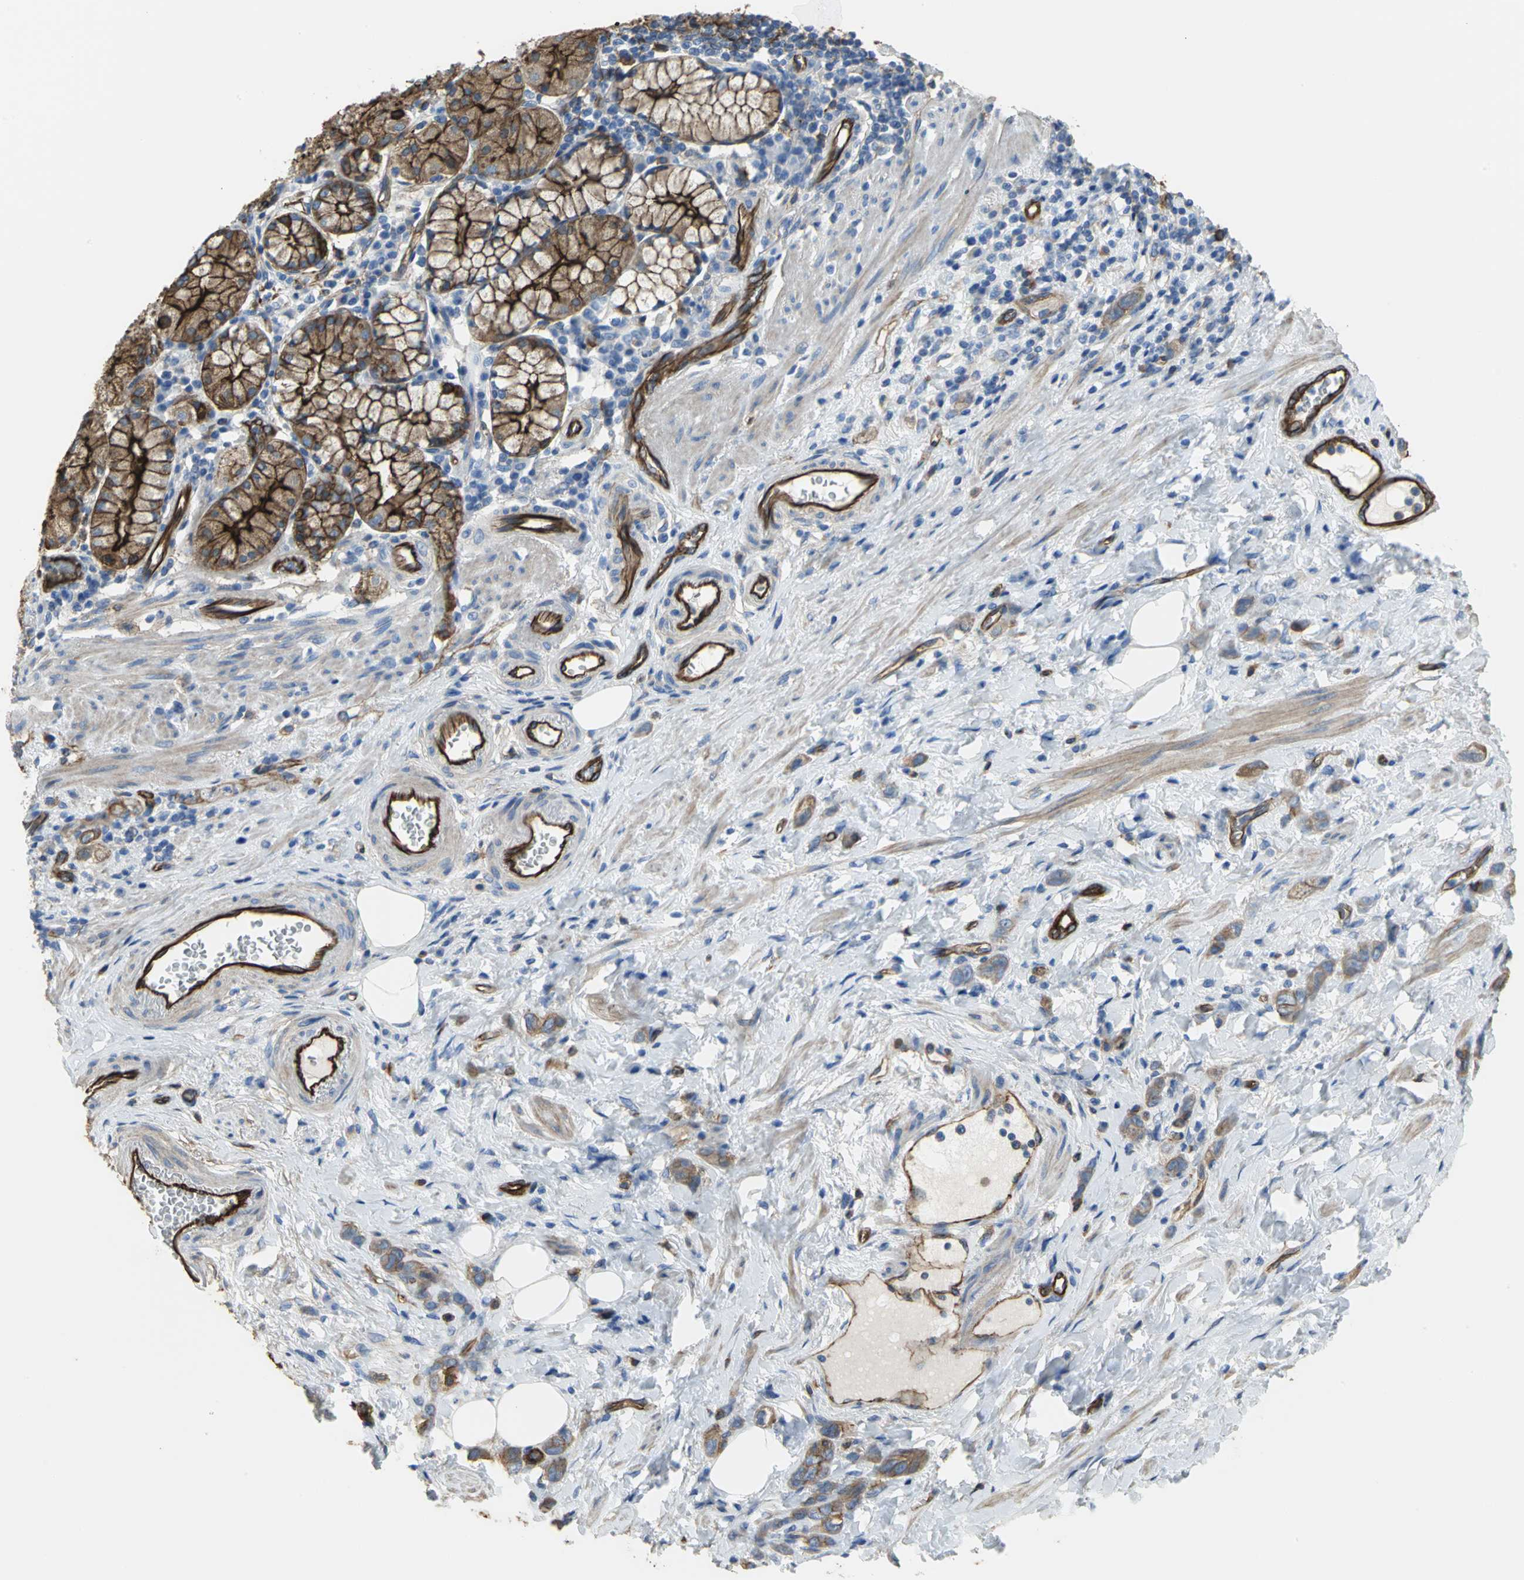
{"staining": {"intensity": "strong", "quantity": ">75%", "location": "cytoplasmic/membranous"}, "tissue": "stomach cancer", "cell_type": "Tumor cells", "image_type": "cancer", "snomed": [{"axis": "morphology", "description": "Adenocarcinoma, NOS"}, {"axis": "topography", "description": "Stomach"}], "caption": "Immunohistochemistry (DAB (3,3'-diaminobenzidine)) staining of stomach adenocarcinoma shows strong cytoplasmic/membranous protein positivity in about >75% of tumor cells.", "gene": "FLNB", "patient": {"sex": "male", "age": 82}}